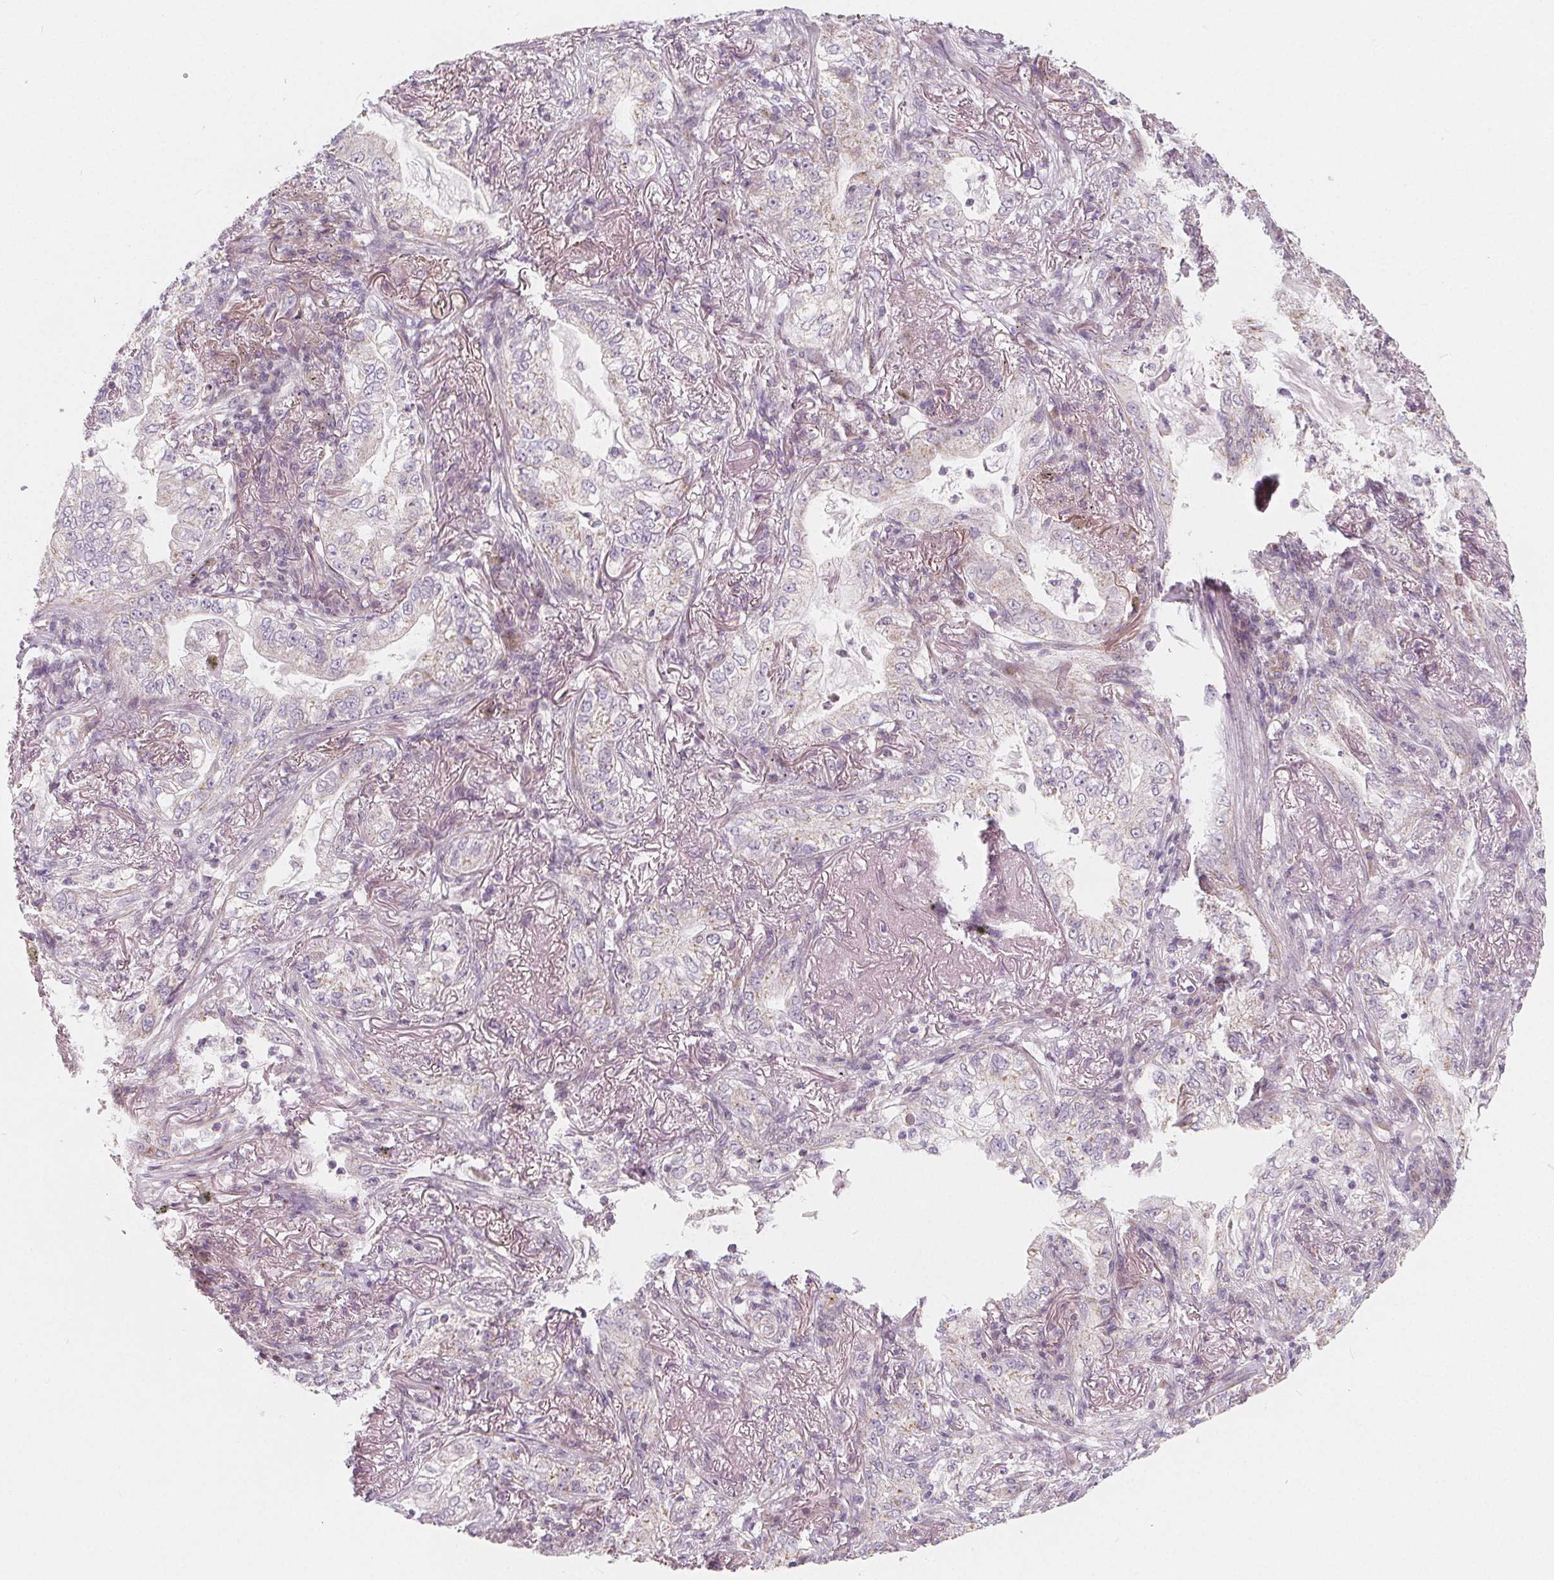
{"staining": {"intensity": "weak", "quantity": "<25%", "location": "cytoplasmic/membranous"}, "tissue": "lung cancer", "cell_type": "Tumor cells", "image_type": "cancer", "snomed": [{"axis": "morphology", "description": "Adenocarcinoma, NOS"}, {"axis": "topography", "description": "Lung"}], "caption": "The micrograph shows no staining of tumor cells in lung cancer.", "gene": "NUP210L", "patient": {"sex": "female", "age": 73}}